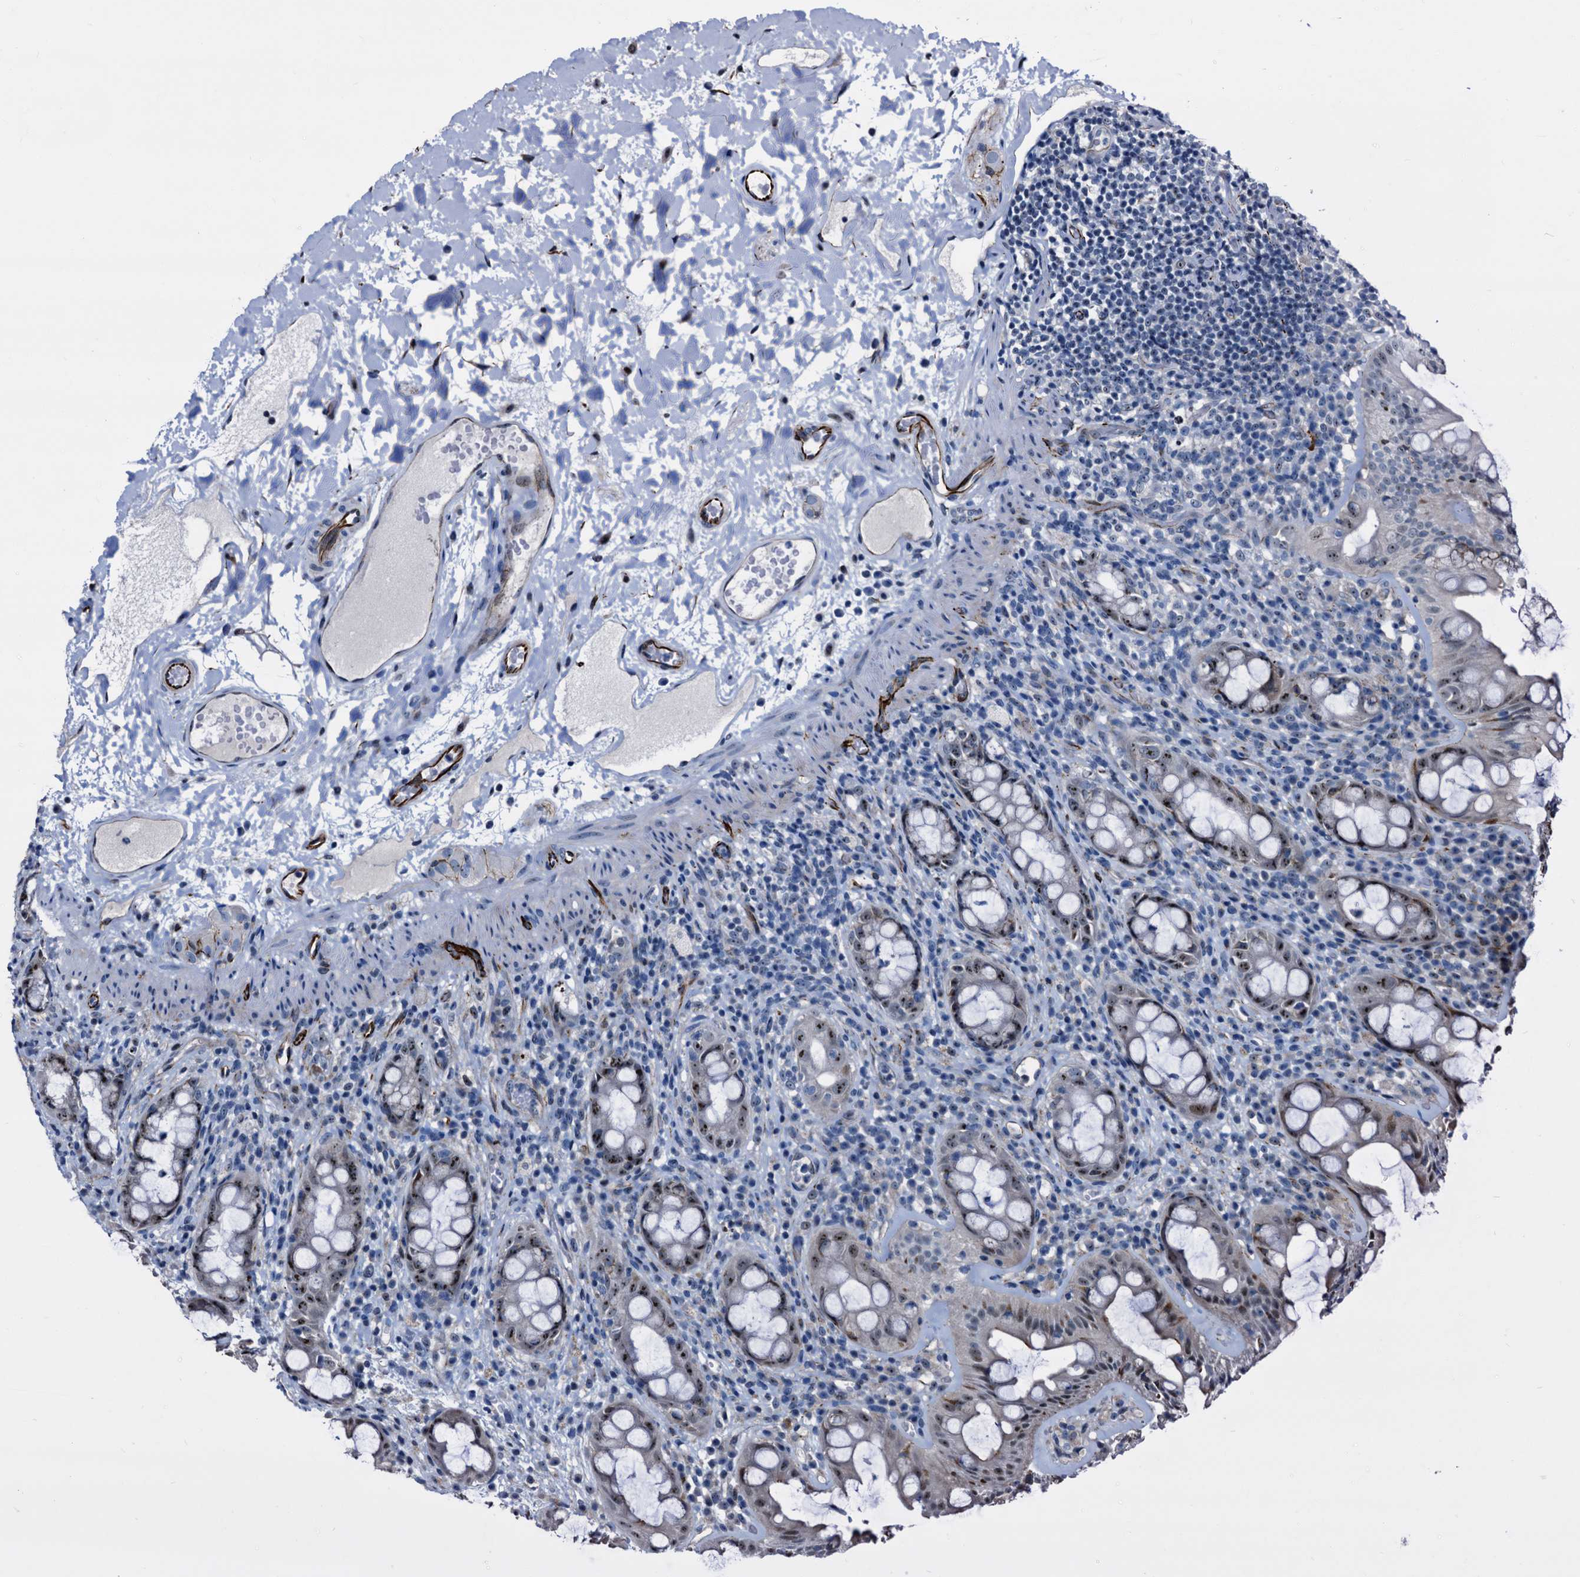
{"staining": {"intensity": "moderate", "quantity": "<25%", "location": "cytoplasmic/membranous,nuclear"}, "tissue": "rectum", "cell_type": "Glandular cells", "image_type": "normal", "snomed": [{"axis": "morphology", "description": "Normal tissue, NOS"}, {"axis": "topography", "description": "Rectum"}], "caption": "Protein positivity by immunohistochemistry (IHC) displays moderate cytoplasmic/membranous,nuclear positivity in approximately <25% of glandular cells in normal rectum. Using DAB (brown) and hematoxylin (blue) stains, captured at high magnification using brightfield microscopy.", "gene": "EMG1", "patient": {"sex": "female", "age": 57}}